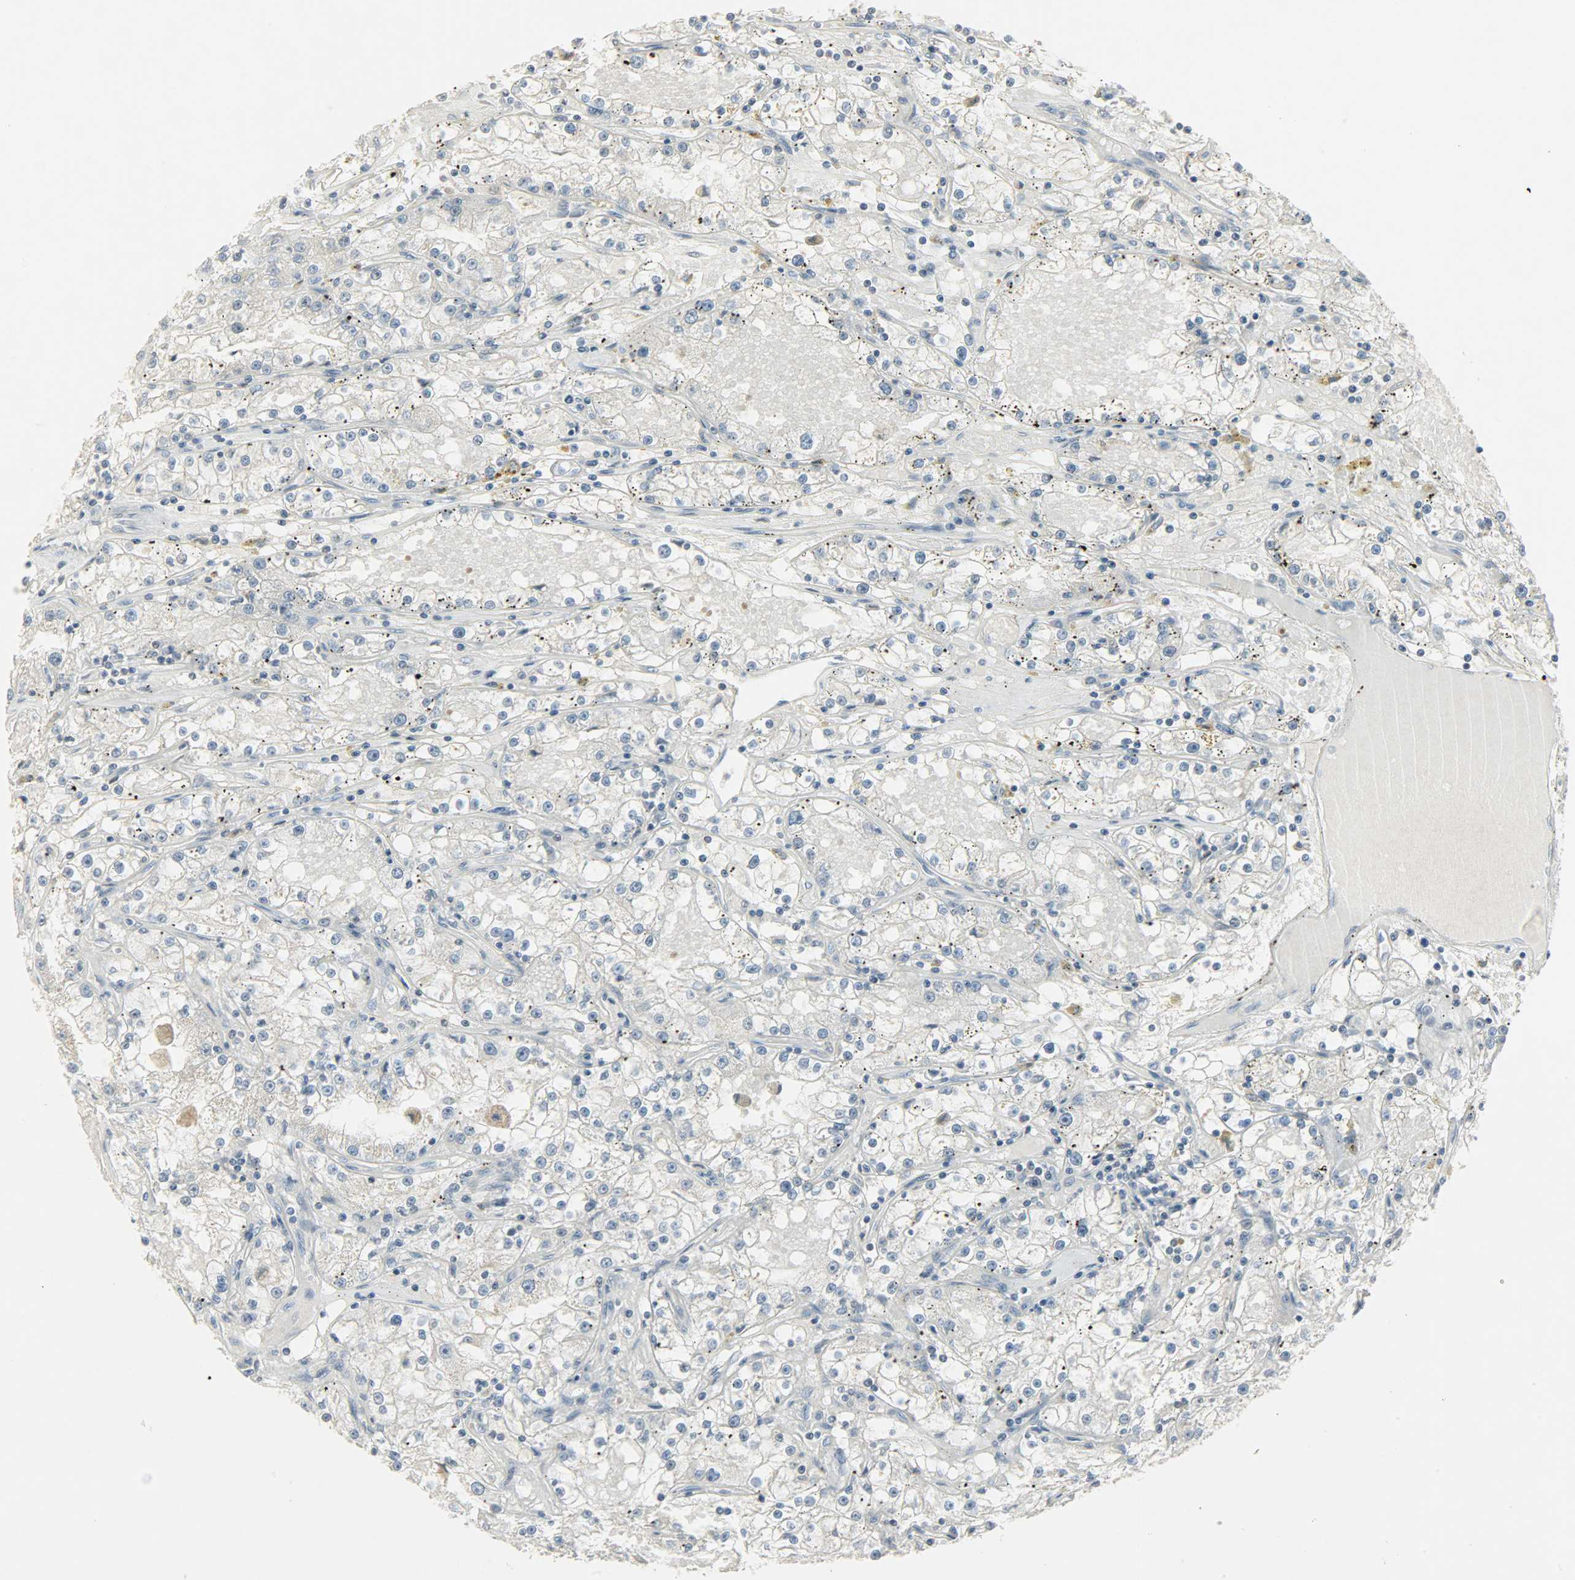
{"staining": {"intensity": "negative", "quantity": "none", "location": "none"}, "tissue": "renal cancer", "cell_type": "Tumor cells", "image_type": "cancer", "snomed": [{"axis": "morphology", "description": "Adenocarcinoma, NOS"}, {"axis": "topography", "description": "Kidney"}], "caption": "Tumor cells are negative for brown protein staining in renal adenocarcinoma.", "gene": "CAMK4", "patient": {"sex": "male", "age": 56}}